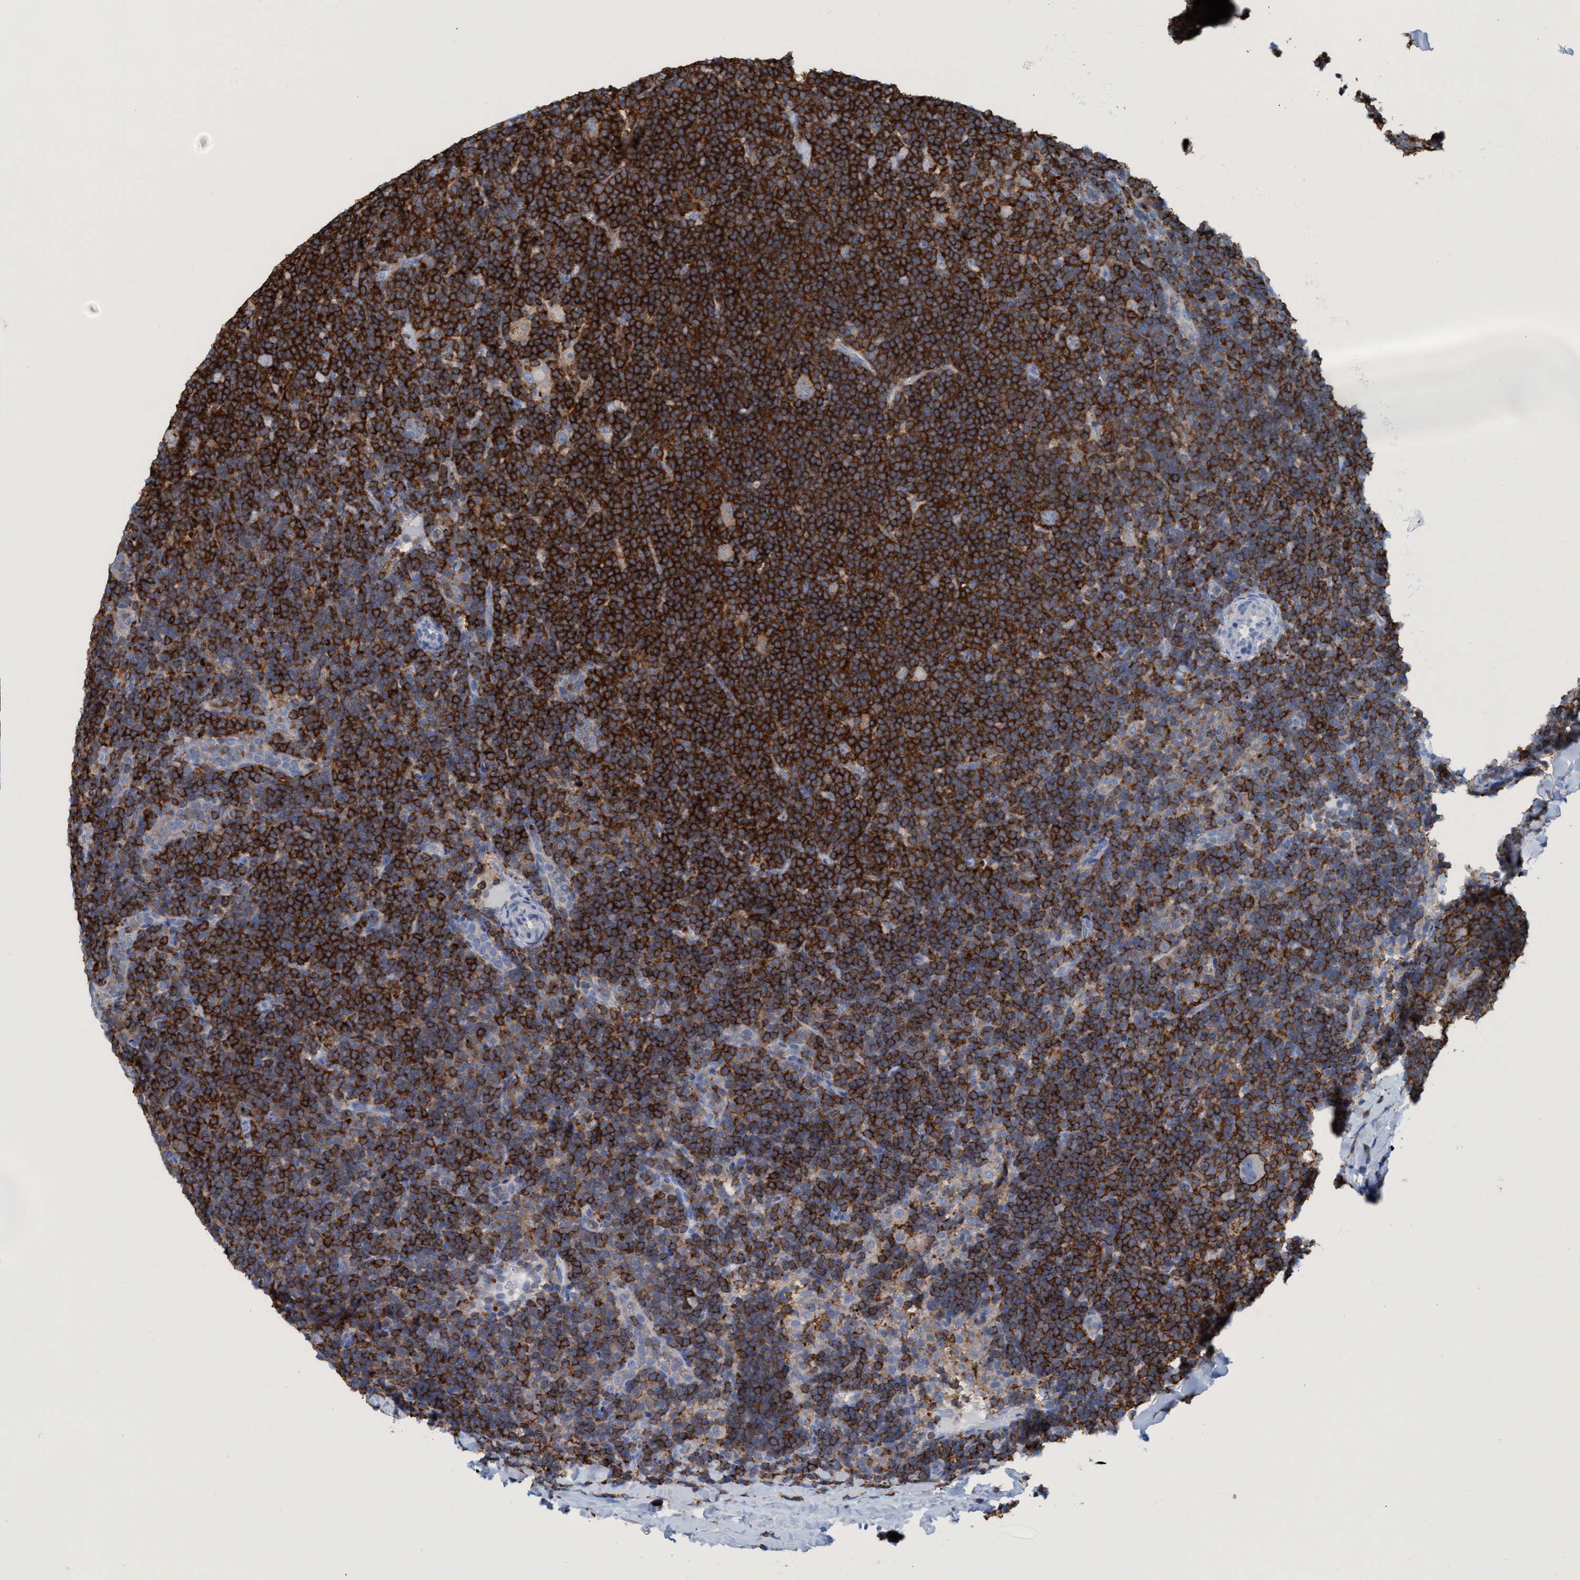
{"staining": {"intensity": "negative", "quantity": "none", "location": "none"}, "tissue": "lymphoma", "cell_type": "Tumor cells", "image_type": "cancer", "snomed": [{"axis": "morphology", "description": "Hodgkin's disease, NOS"}, {"axis": "topography", "description": "Lymph node"}], "caption": "Image shows no significant protein expression in tumor cells of lymphoma.", "gene": "EZR", "patient": {"sex": "female", "age": 57}}